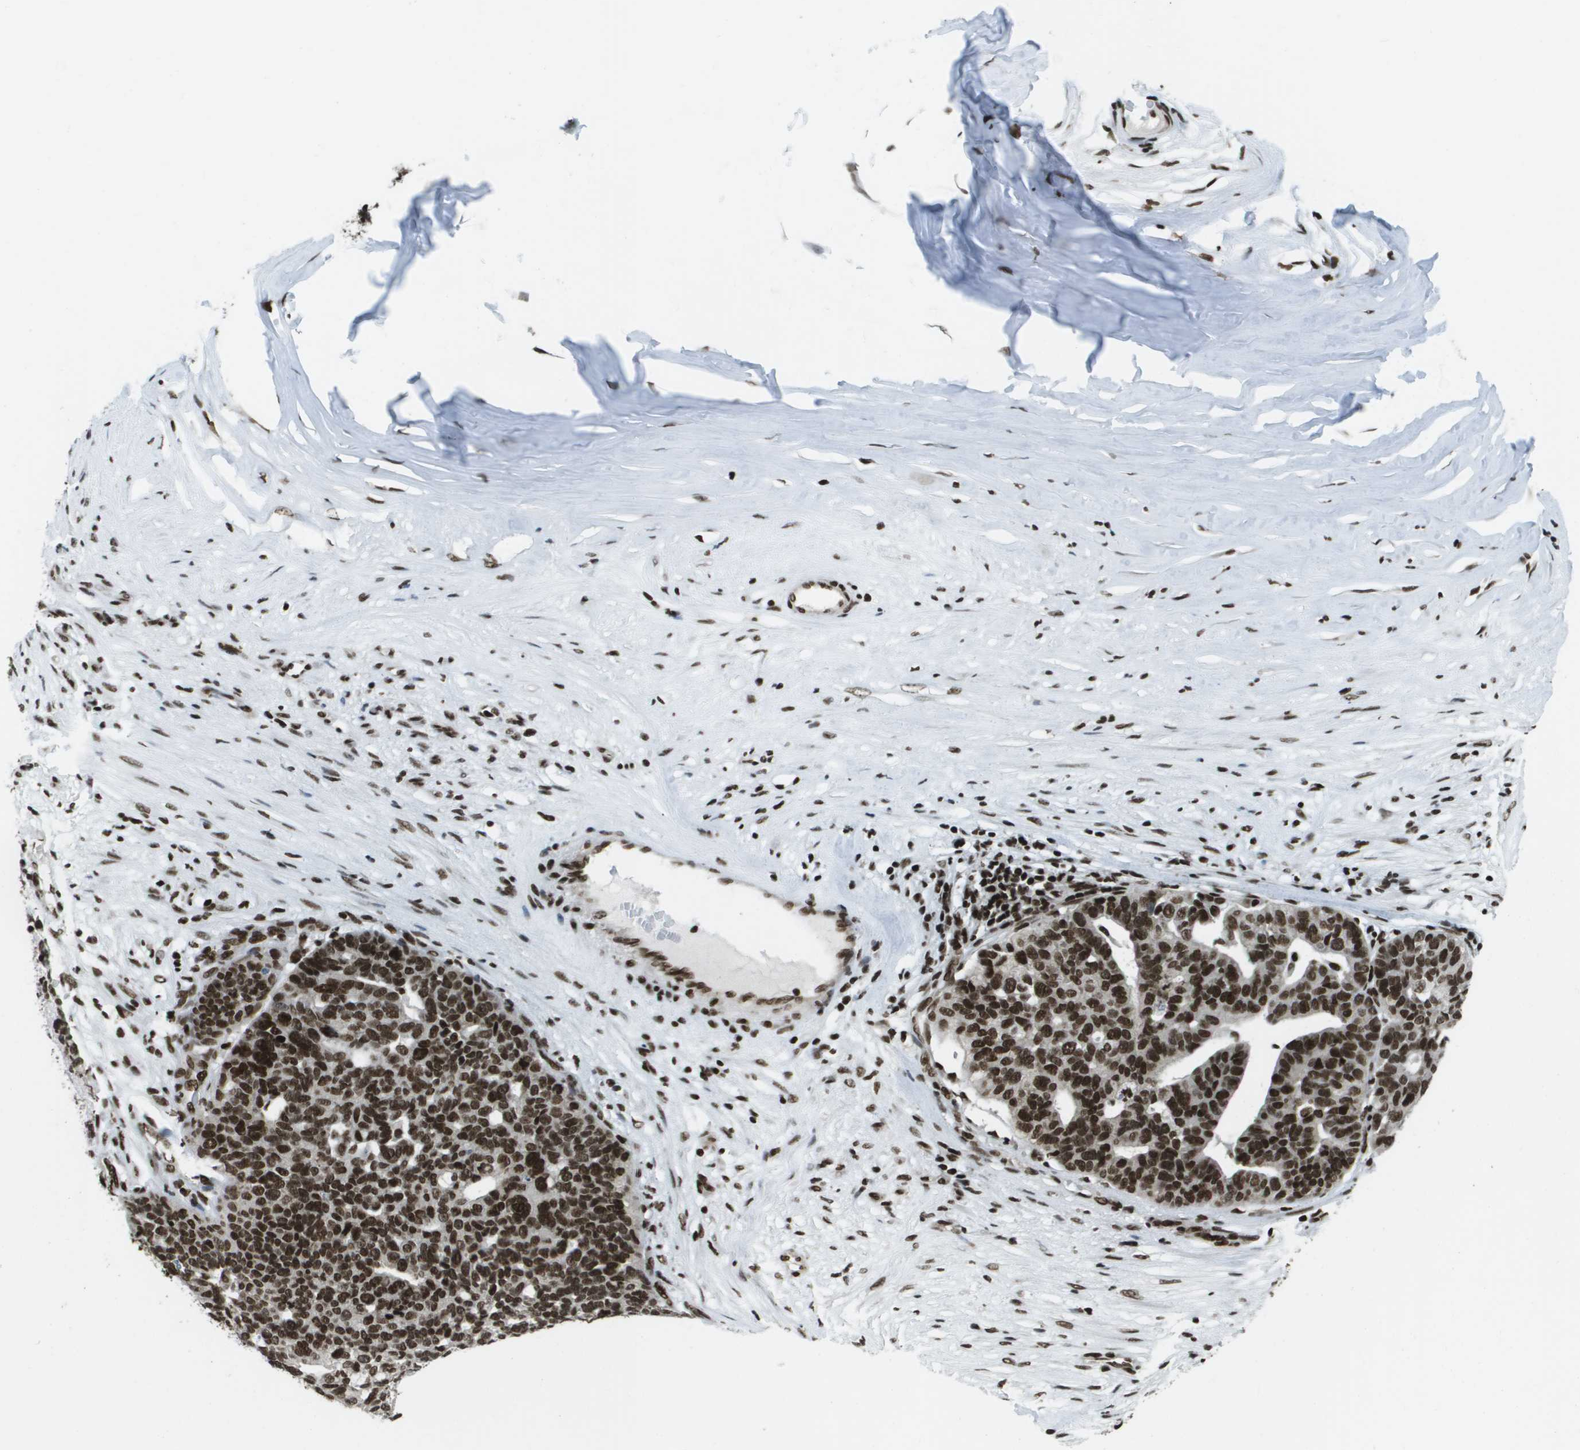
{"staining": {"intensity": "strong", "quantity": ">75%", "location": "nuclear"}, "tissue": "ovarian cancer", "cell_type": "Tumor cells", "image_type": "cancer", "snomed": [{"axis": "morphology", "description": "Cystadenocarcinoma, serous, NOS"}, {"axis": "topography", "description": "Ovary"}], "caption": "Strong nuclear positivity is present in approximately >75% of tumor cells in ovarian cancer (serous cystadenocarcinoma).", "gene": "GLYR1", "patient": {"sex": "female", "age": 59}}